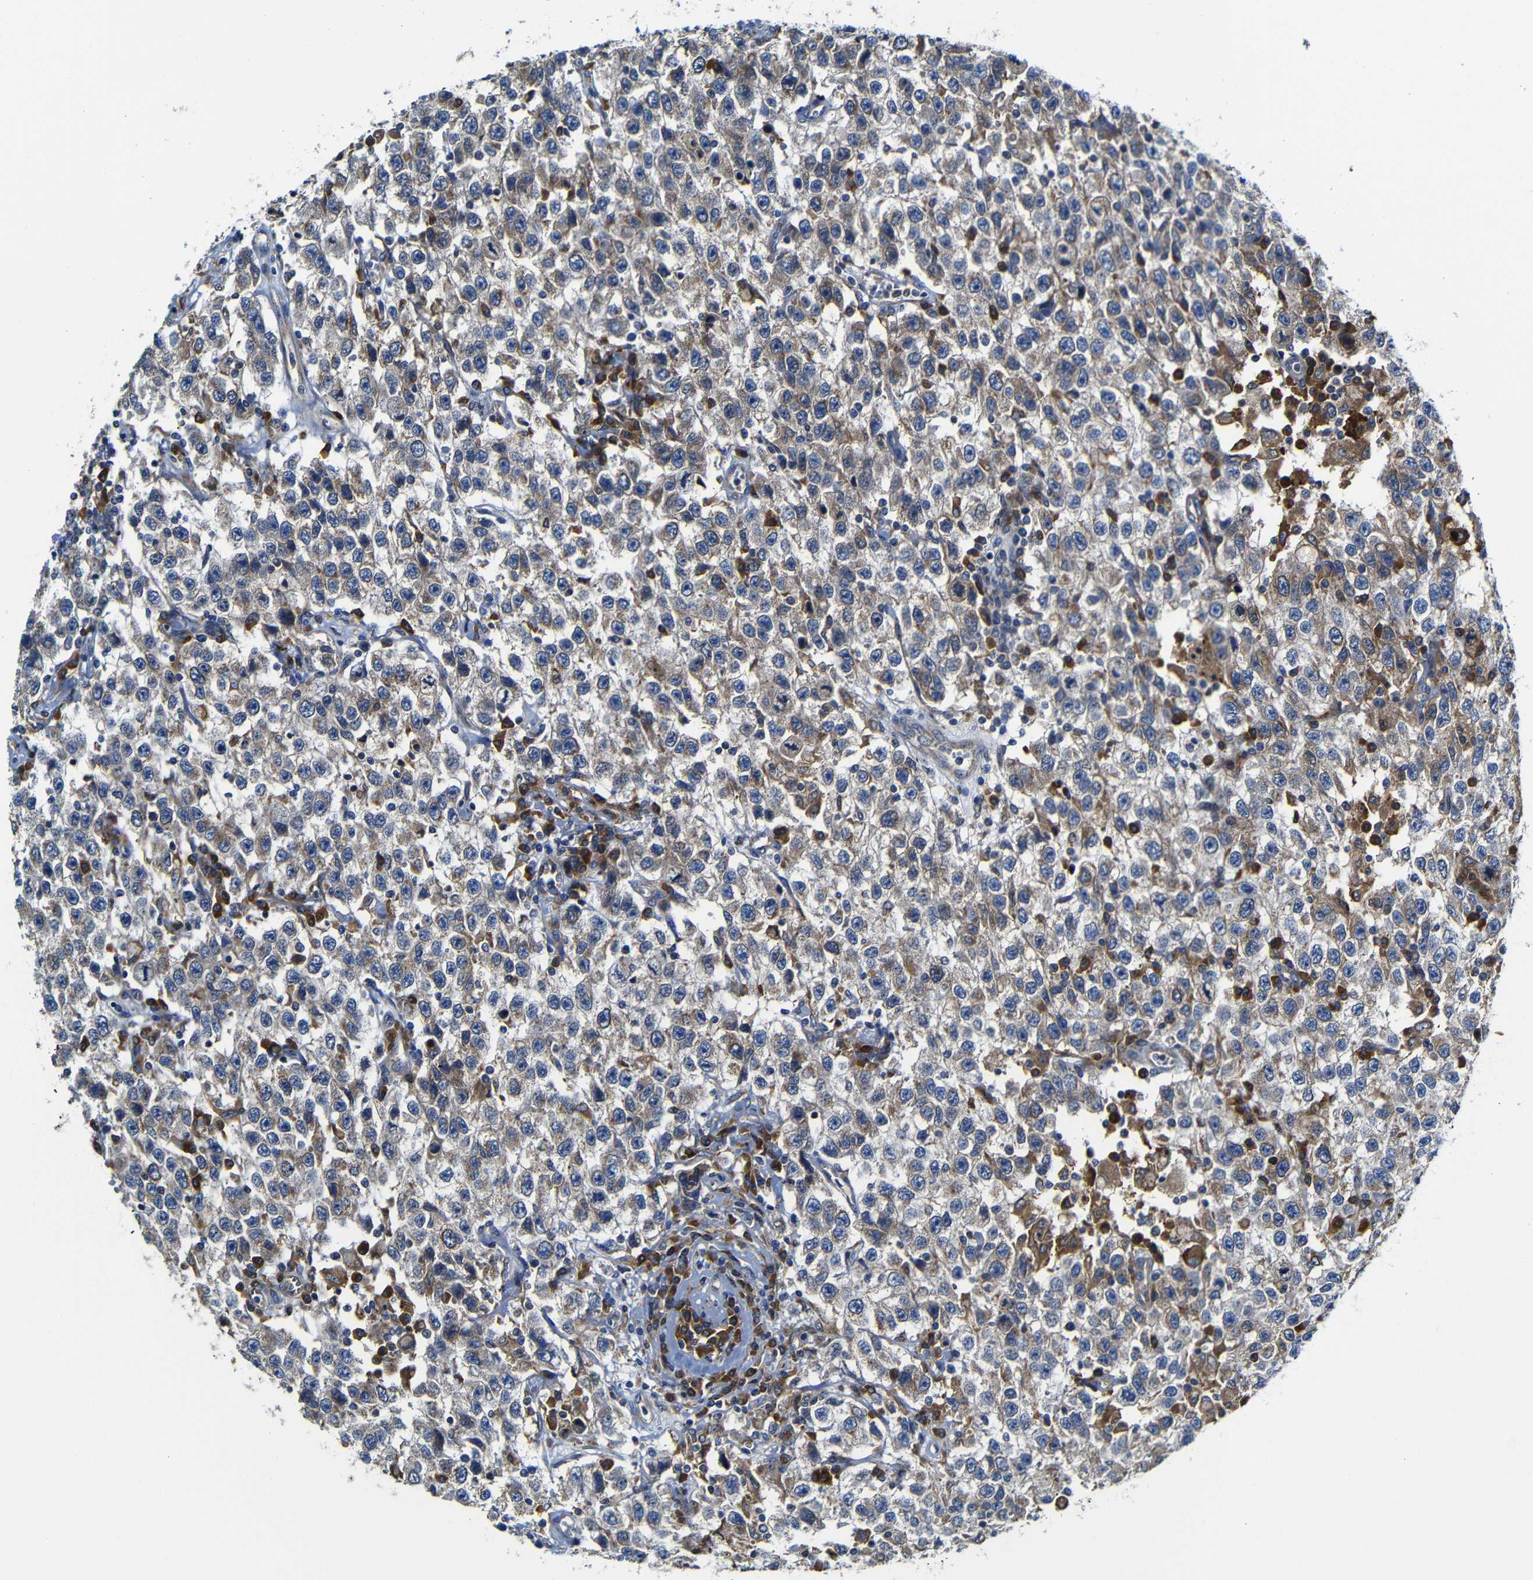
{"staining": {"intensity": "weak", "quantity": ">75%", "location": "cytoplasmic/membranous"}, "tissue": "testis cancer", "cell_type": "Tumor cells", "image_type": "cancer", "snomed": [{"axis": "morphology", "description": "Seminoma, NOS"}, {"axis": "topography", "description": "Testis"}], "caption": "Testis cancer (seminoma) tissue demonstrates weak cytoplasmic/membranous expression in about >75% of tumor cells", "gene": "CLCC1", "patient": {"sex": "male", "age": 41}}